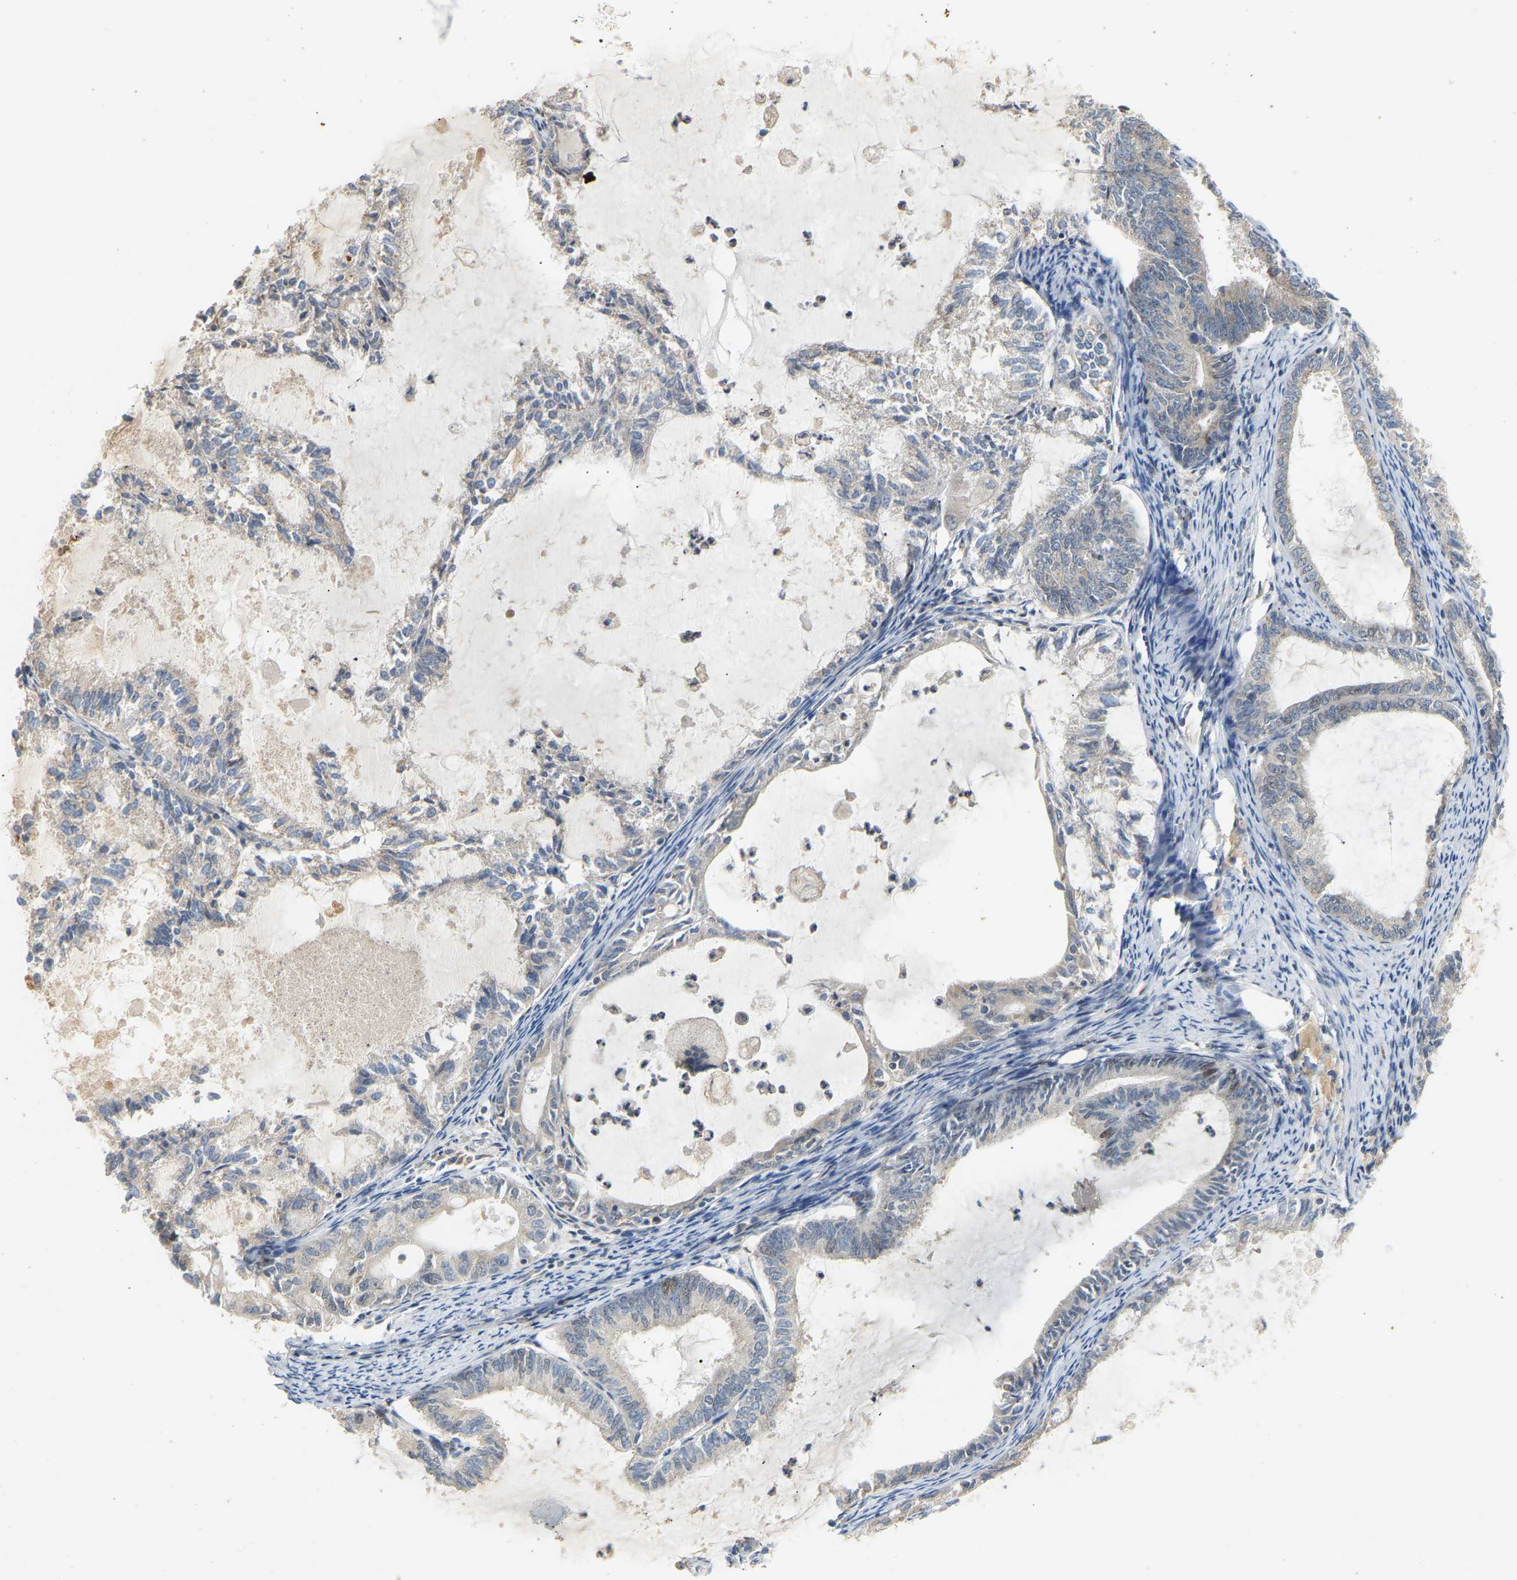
{"staining": {"intensity": "negative", "quantity": "none", "location": "none"}, "tissue": "endometrial cancer", "cell_type": "Tumor cells", "image_type": "cancer", "snomed": [{"axis": "morphology", "description": "Adenocarcinoma, NOS"}, {"axis": "topography", "description": "Endometrium"}], "caption": "This is a photomicrograph of immunohistochemistry (IHC) staining of endometrial cancer (adenocarcinoma), which shows no positivity in tumor cells. (Brightfield microscopy of DAB immunohistochemistry (IHC) at high magnification).", "gene": "PTPN4", "patient": {"sex": "female", "age": 86}}